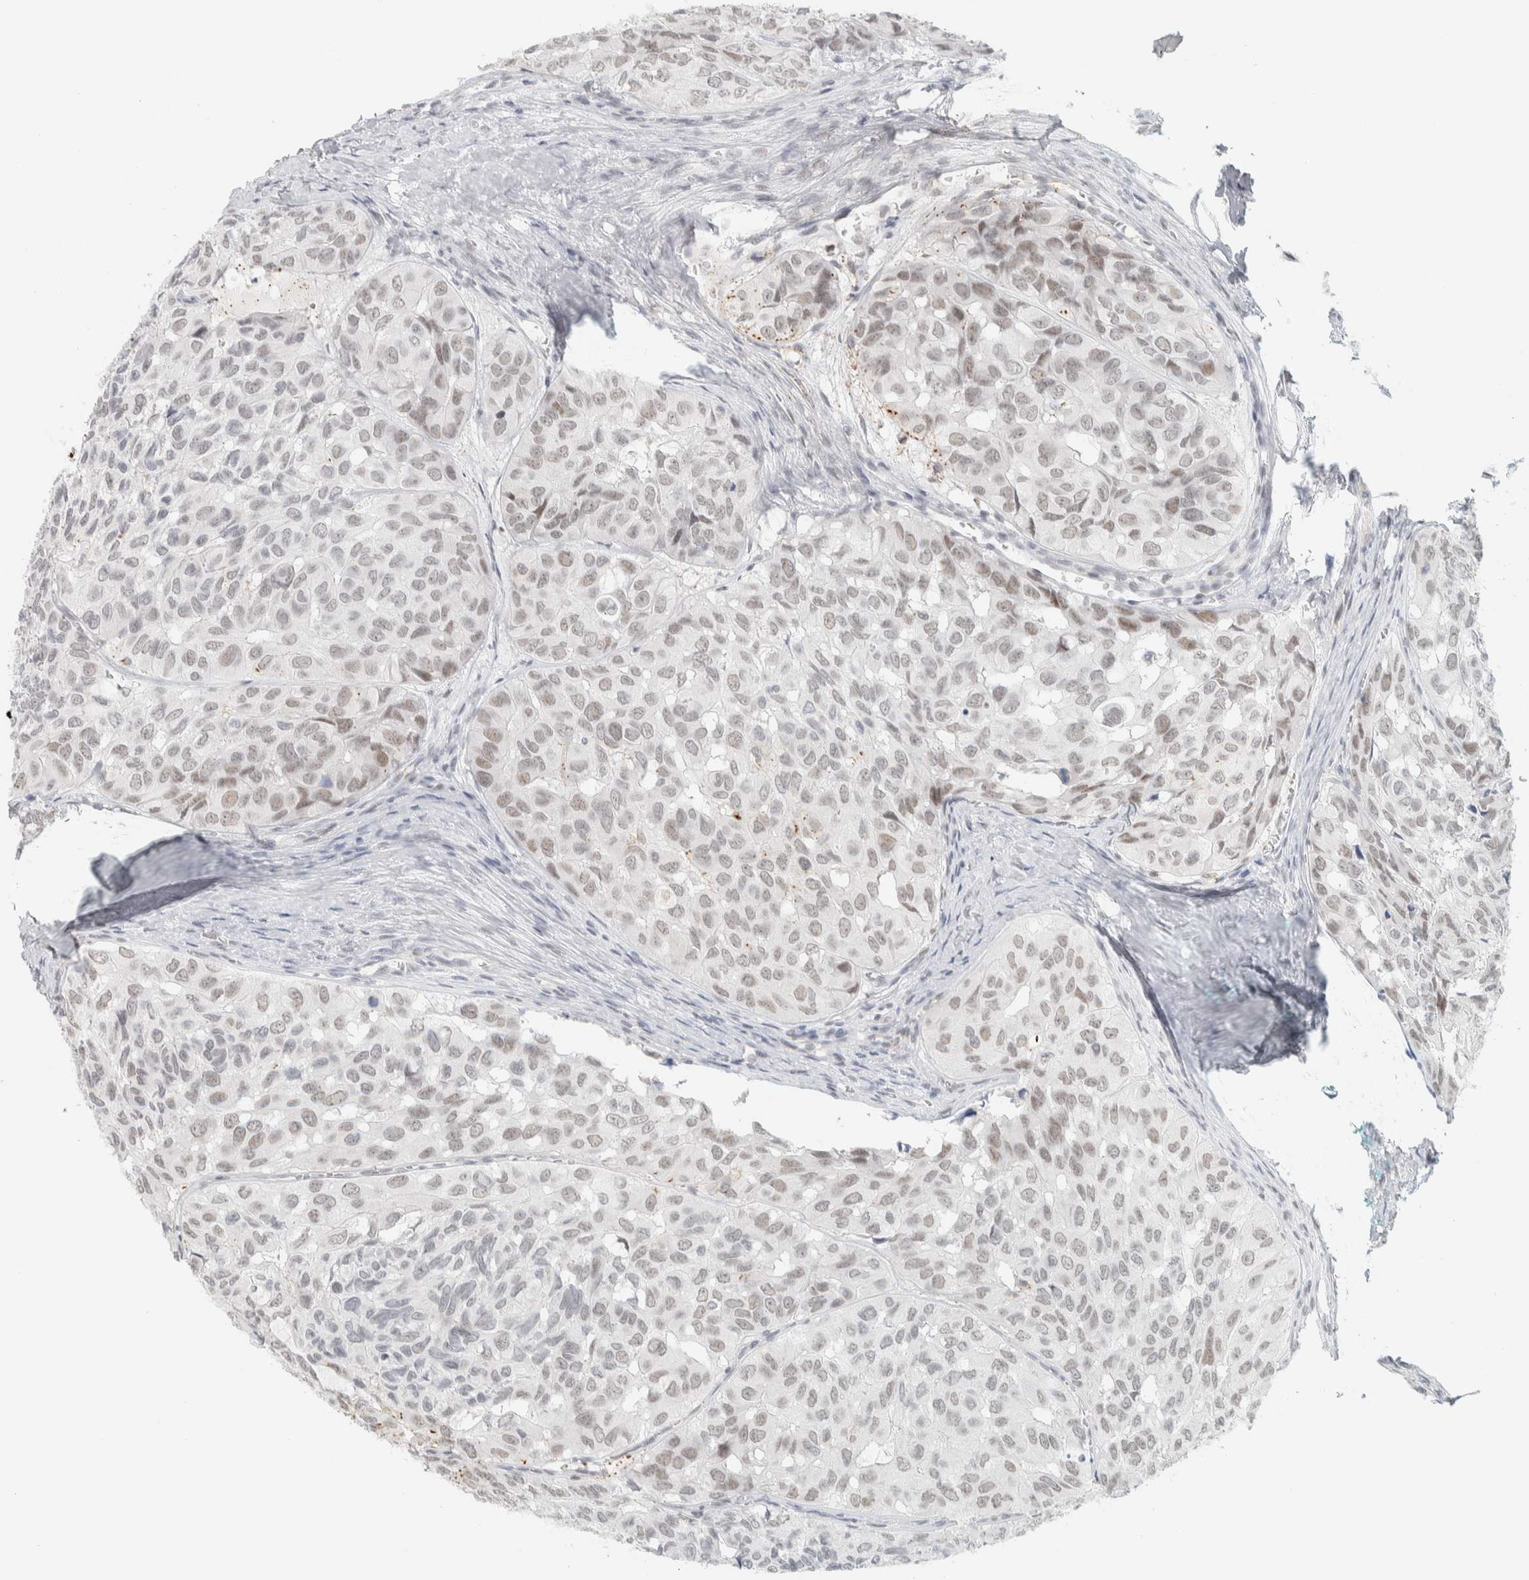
{"staining": {"intensity": "weak", "quantity": "<25%", "location": "nuclear"}, "tissue": "head and neck cancer", "cell_type": "Tumor cells", "image_type": "cancer", "snomed": [{"axis": "morphology", "description": "Adenocarcinoma, NOS"}, {"axis": "topography", "description": "Salivary gland, NOS"}, {"axis": "topography", "description": "Head-Neck"}], "caption": "DAB immunohistochemical staining of head and neck cancer (adenocarcinoma) demonstrates no significant staining in tumor cells. (Stains: DAB (3,3'-diaminobenzidine) immunohistochemistry (IHC) with hematoxylin counter stain, Microscopy: brightfield microscopy at high magnification).", "gene": "CDH17", "patient": {"sex": "female", "age": 76}}